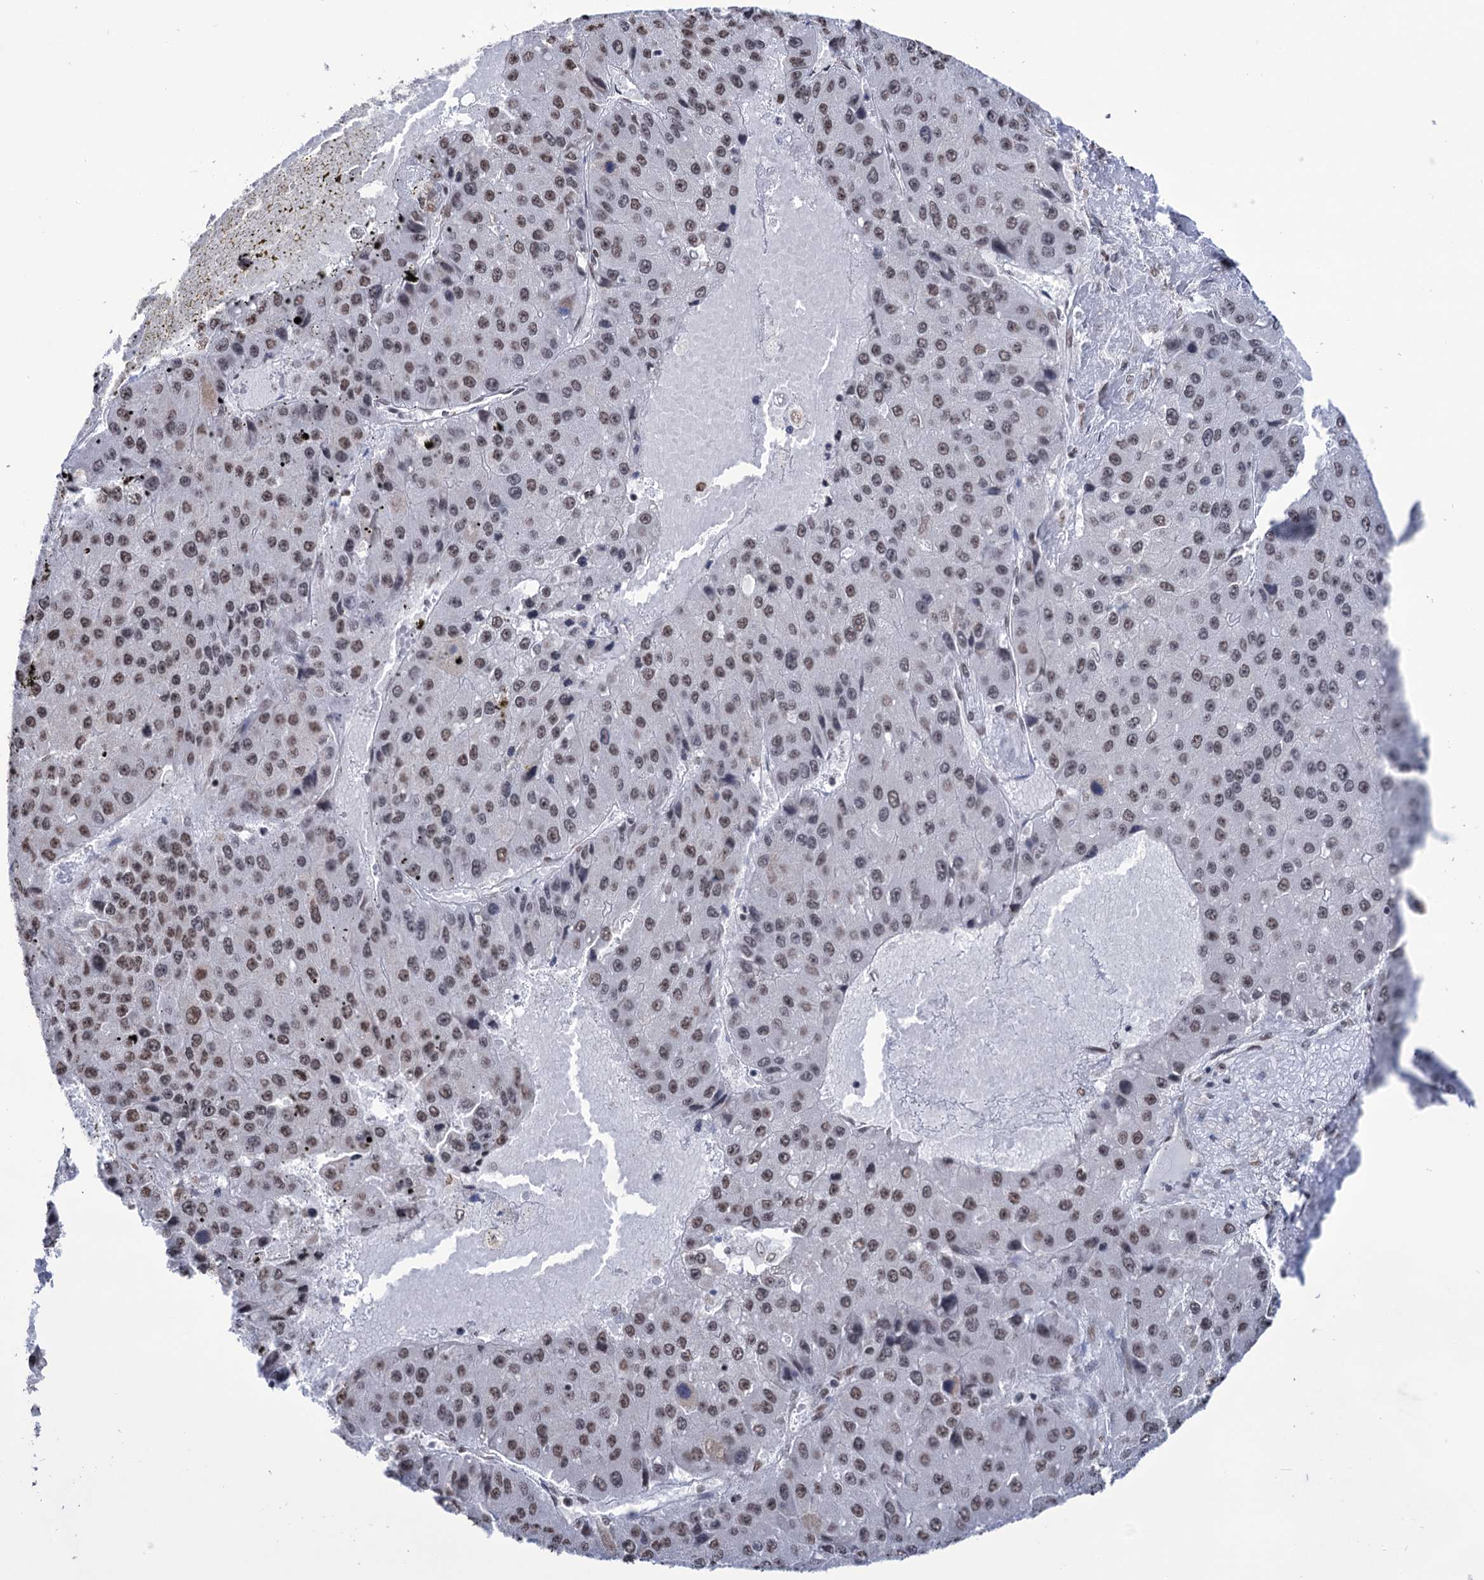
{"staining": {"intensity": "moderate", "quantity": ">75%", "location": "nuclear"}, "tissue": "liver cancer", "cell_type": "Tumor cells", "image_type": "cancer", "snomed": [{"axis": "morphology", "description": "Carcinoma, Hepatocellular, NOS"}, {"axis": "topography", "description": "Liver"}], "caption": "Immunohistochemical staining of human liver hepatocellular carcinoma shows medium levels of moderate nuclear protein positivity in approximately >75% of tumor cells.", "gene": "ABHD10", "patient": {"sex": "female", "age": 73}}